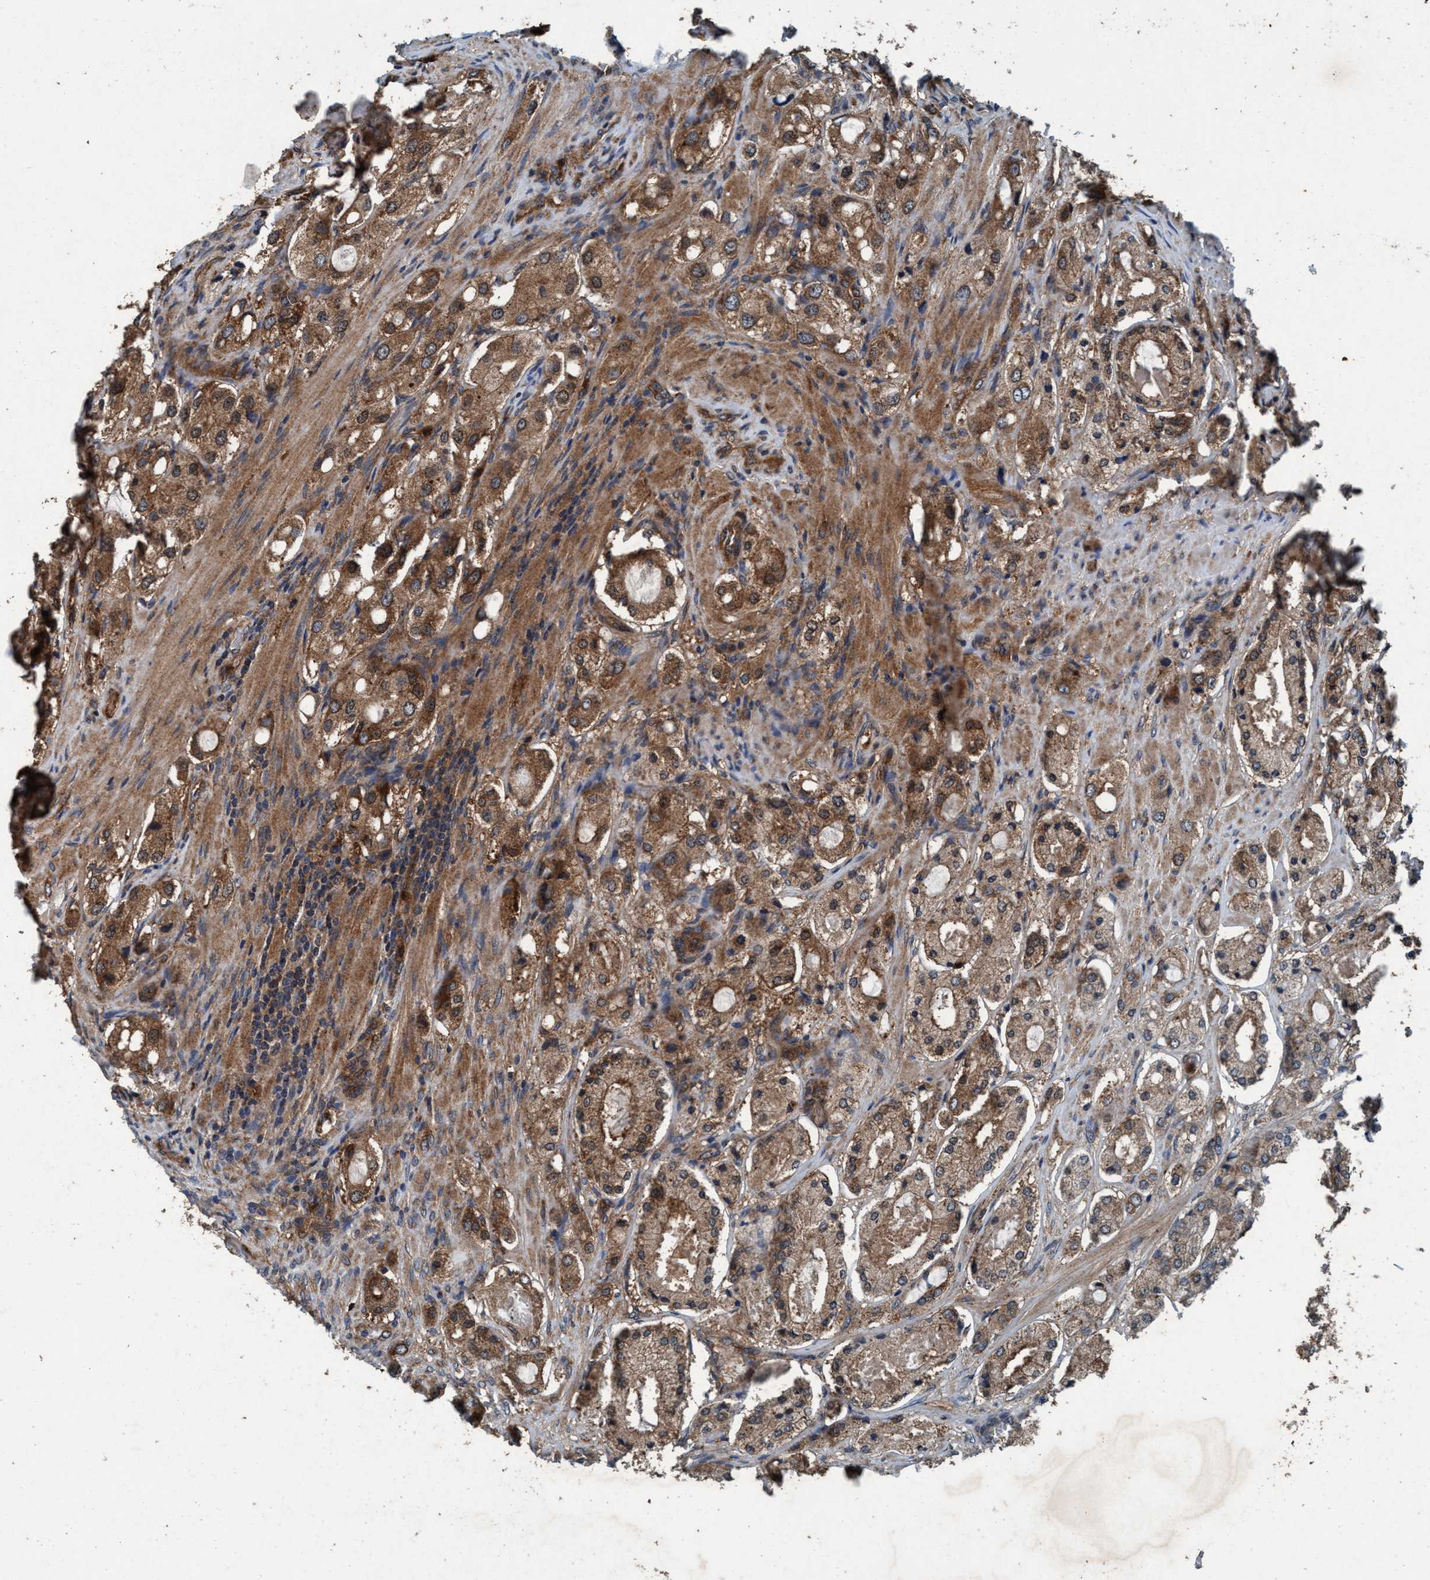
{"staining": {"intensity": "moderate", "quantity": ">75%", "location": "cytoplasmic/membranous"}, "tissue": "prostate cancer", "cell_type": "Tumor cells", "image_type": "cancer", "snomed": [{"axis": "morphology", "description": "Adenocarcinoma, High grade"}, {"axis": "topography", "description": "Prostate"}], "caption": "Protein staining of prostate cancer (adenocarcinoma (high-grade)) tissue demonstrates moderate cytoplasmic/membranous expression in approximately >75% of tumor cells. The protein is shown in brown color, while the nuclei are stained blue.", "gene": "AKT1S1", "patient": {"sex": "male", "age": 65}}